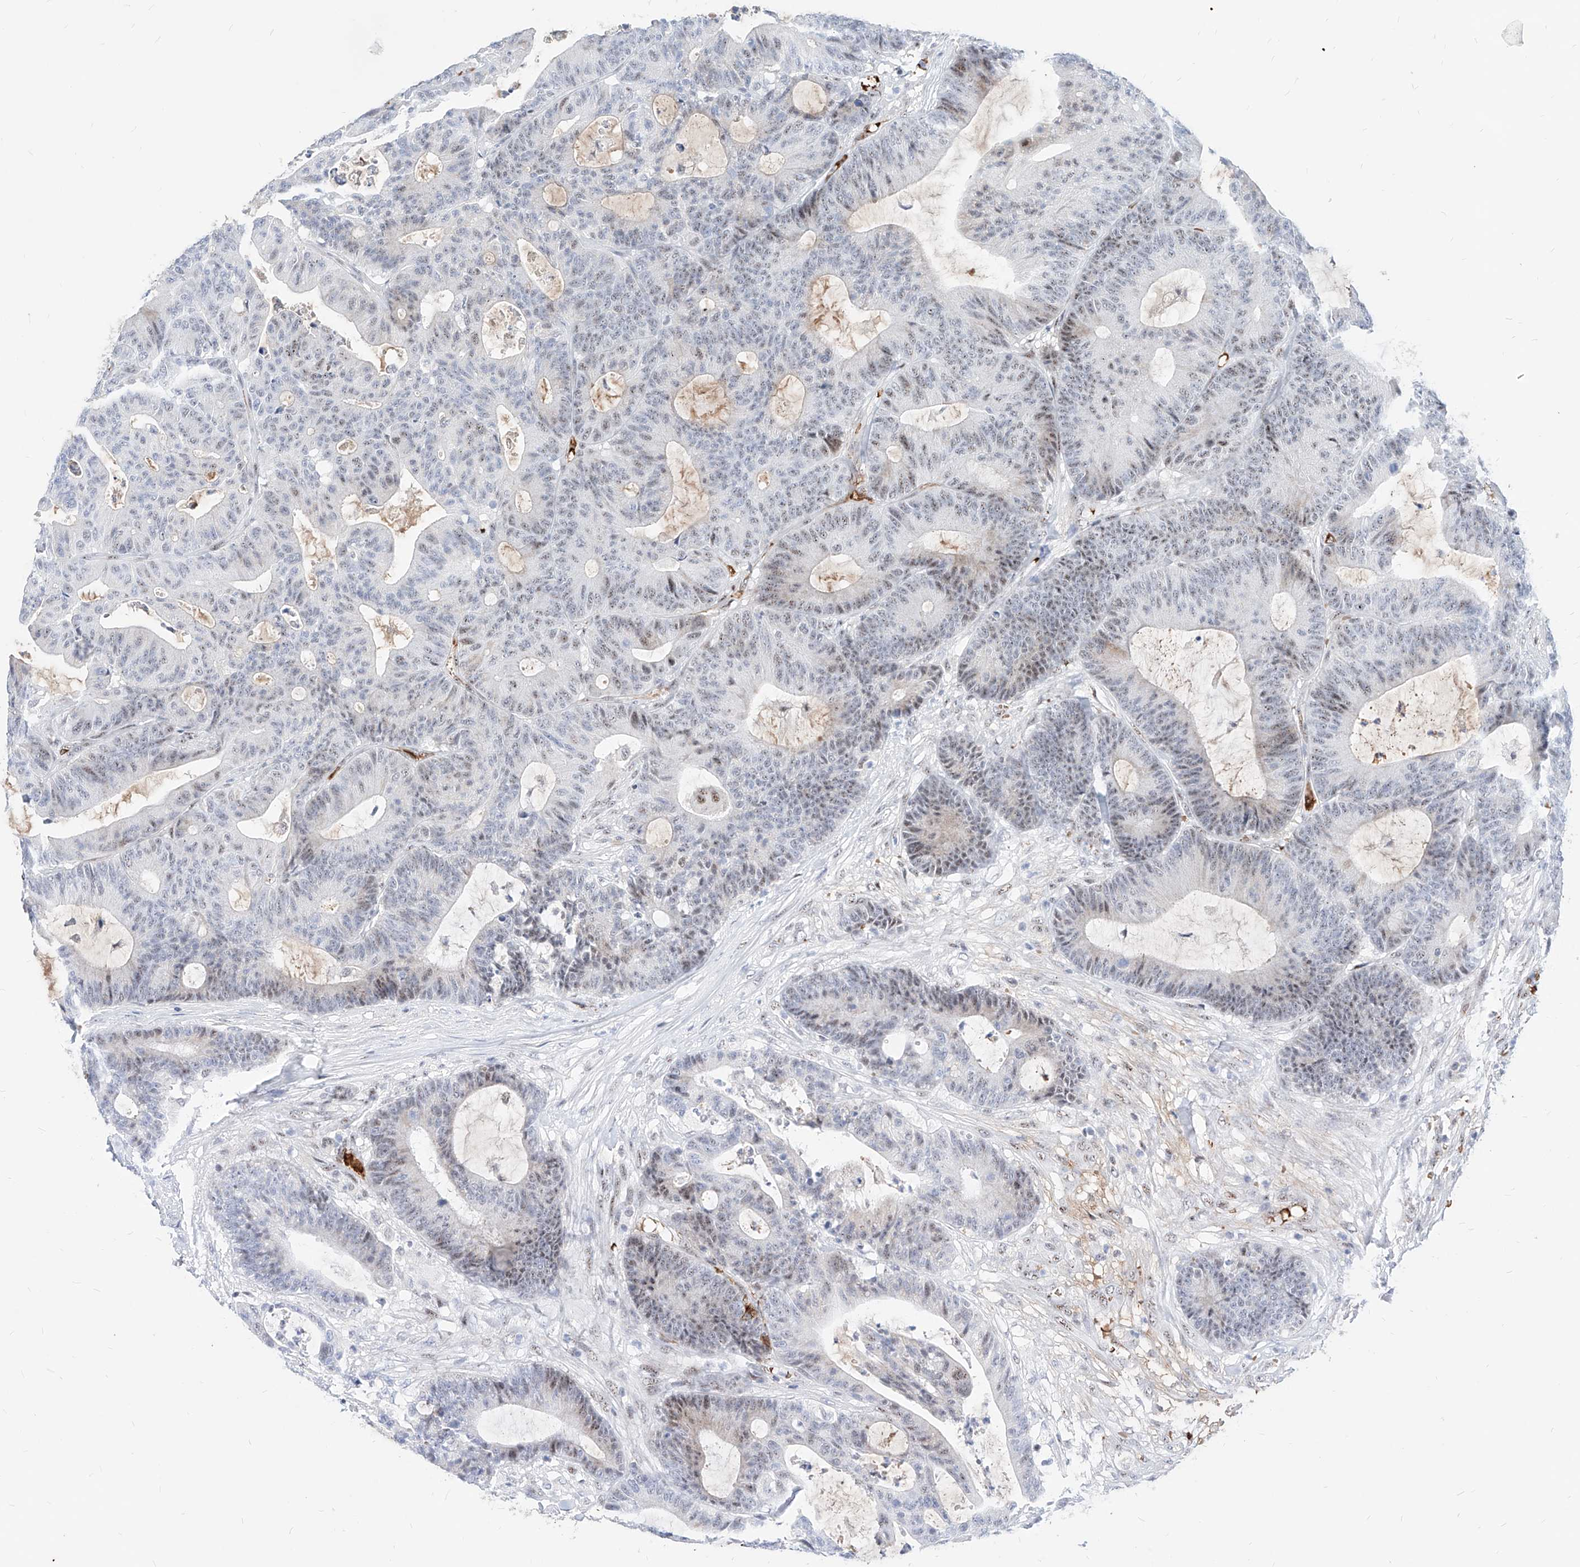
{"staining": {"intensity": "moderate", "quantity": "<25%", "location": "nuclear"}, "tissue": "colorectal cancer", "cell_type": "Tumor cells", "image_type": "cancer", "snomed": [{"axis": "morphology", "description": "Adenocarcinoma, NOS"}, {"axis": "topography", "description": "Colon"}], "caption": "The micrograph reveals staining of colorectal cancer, revealing moderate nuclear protein staining (brown color) within tumor cells. The protein is shown in brown color, while the nuclei are stained blue.", "gene": "ZFP42", "patient": {"sex": "female", "age": 84}}